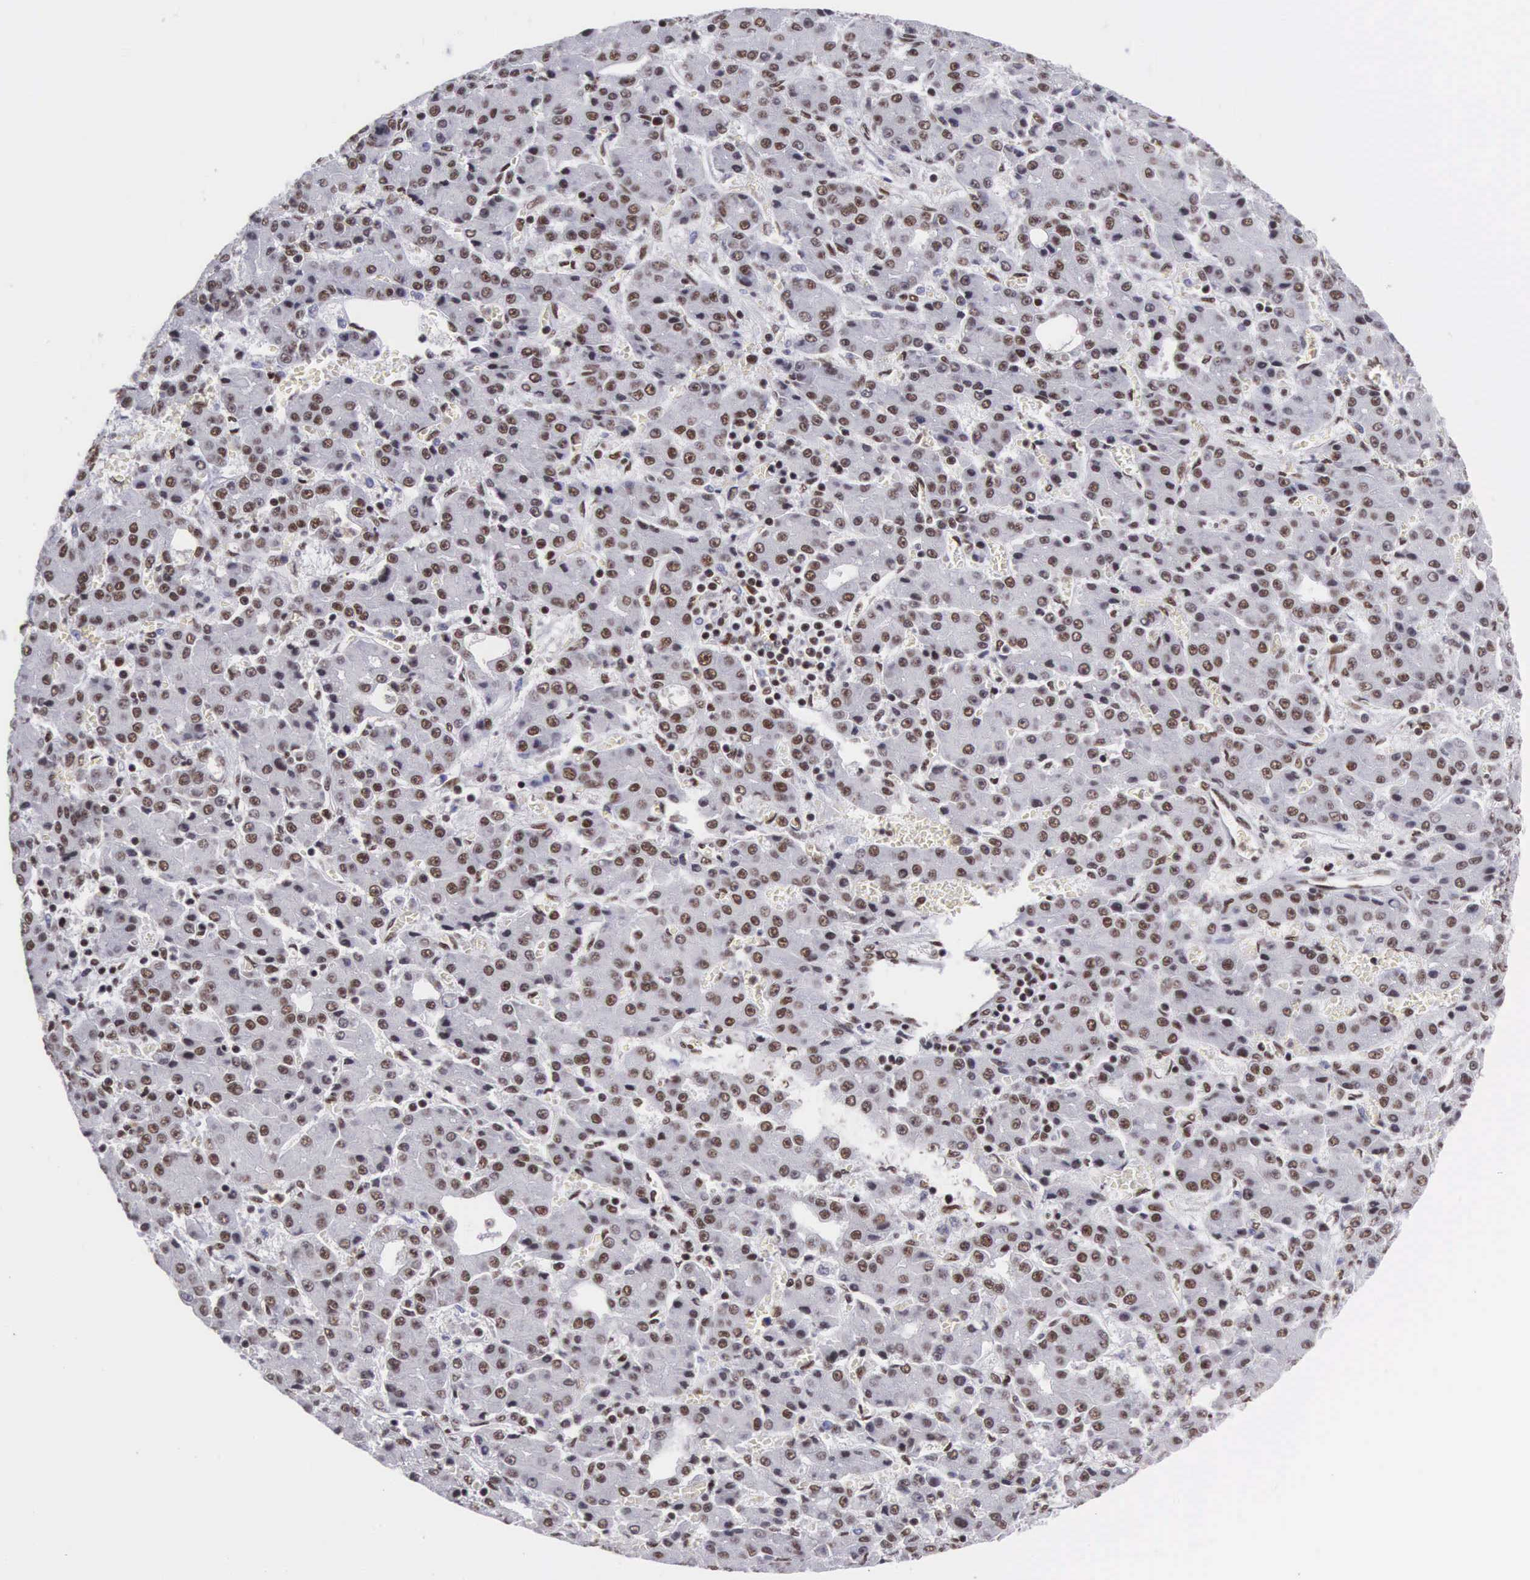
{"staining": {"intensity": "moderate", "quantity": ">75%", "location": "nuclear"}, "tissue": "liver cancer", "cell_type": "Tumor cells", "image_type": "cancer", "snomed": [{"axis": "morphology", "description": "Carcinoma, Hepatocellular, NOS"}, {"axis": "topography", "description": "Liver"}], "caption": "This photomicrograph demonstrates immunohistochemistry (IHC) staining of liver cancer, with medium moderate nuclear expression in about >75% of tumor cells.", "gene": "SF3A1", "patient": {"sex": "male", "age": 69}}